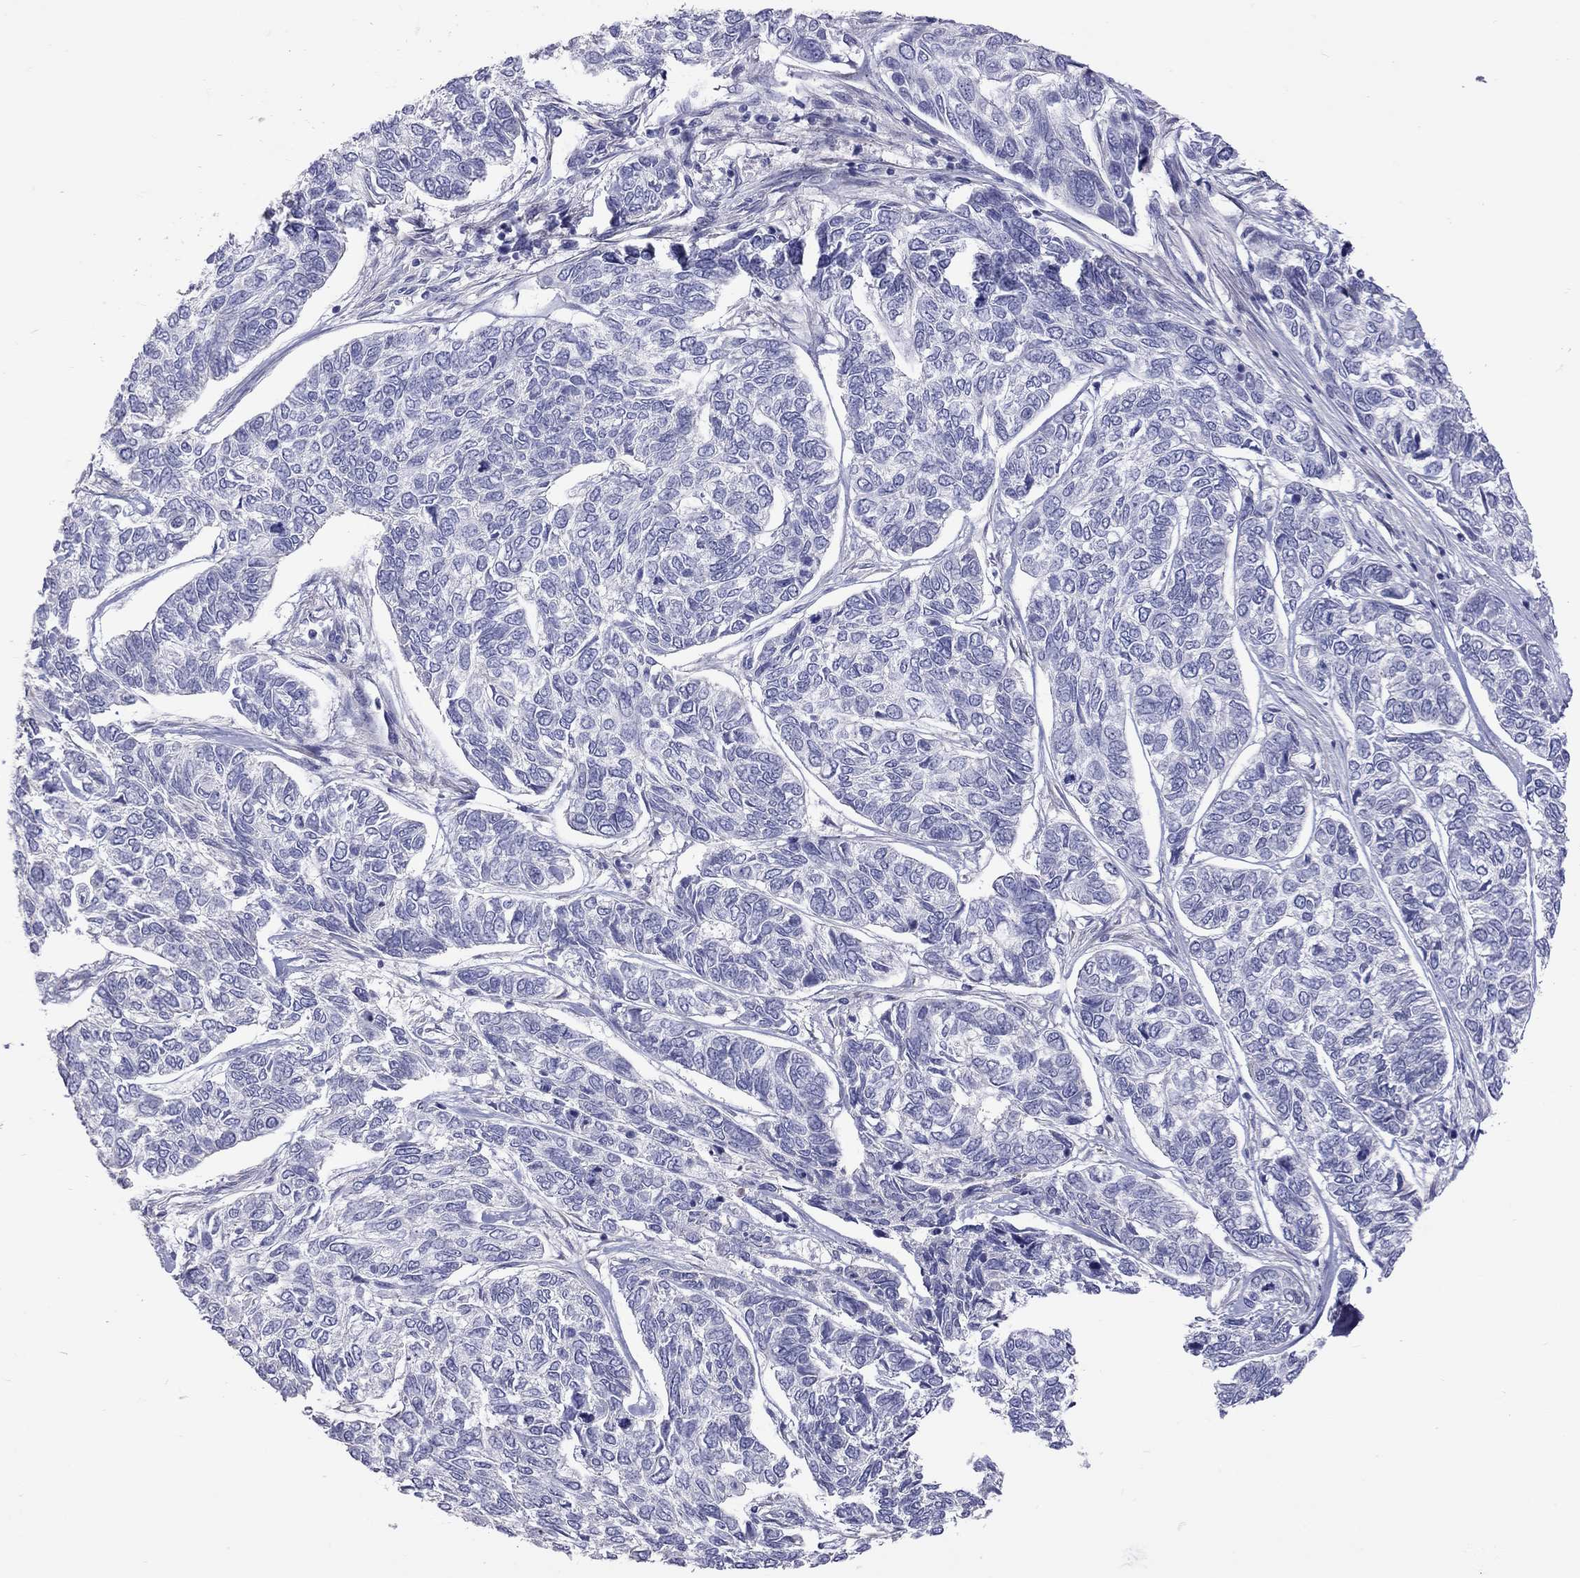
{"staining": {"intensity": "negative", "quantity": "none", "location": "none"}, "tissue": "skin cancer", "cell_type": "Tumor cells", "image_type": "cancer", "snomed": [{"axis": "morphology", "description": "Basal cell carcinoma"}, {"axis": "topography", "description": "Skin"}], "caption": "IHC photomicrograph of neoplastic tissue: skin cancer (basal cell carcinoma) stained with DAB exhibits no significant protein positivity in tumor cells.", "gene": "STAR", "patient": {"sex": "female", "age": 65}}